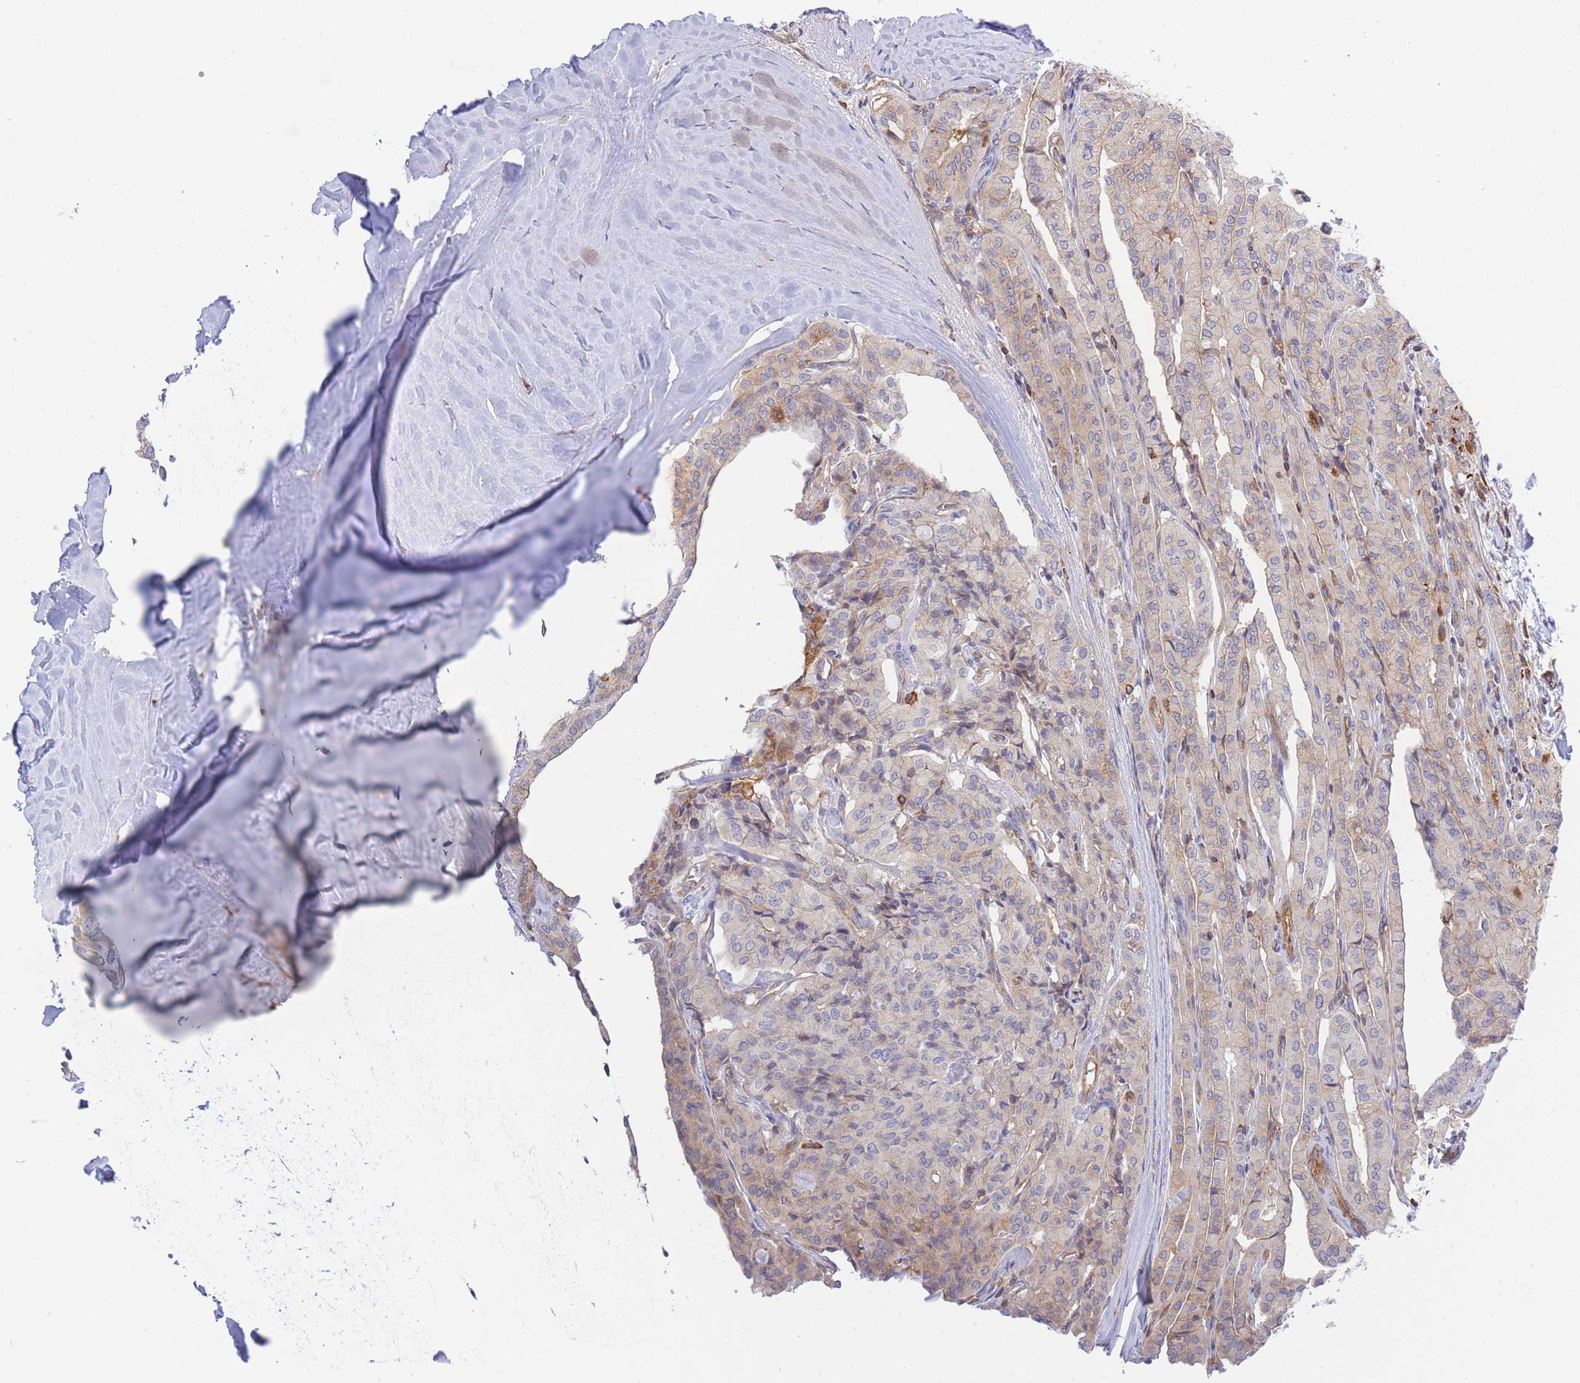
{"staining": {"intensity": "moderate", "quantity": "<25%", "location": "cytoplasmic/membranous"}, "tissue": "thyroid cancer", "cell_type": "Tumor cells", "image_type": "cancer", "snomed": [{"axis": "morphology", "description": "Papillary adenocarcinoma, NOS"}, {"axis": "topography", "description": "Thyroid gland"}], "caption": "A brown stain highlights moderate cytoplasmic/membranous positivity of a protein in thyroid cancer (papillary adenocarcinoma) tumor cells. Nuclei are stained in blue.", "gene": "REM1", "patient": {"sex": "female", "age": 59}}